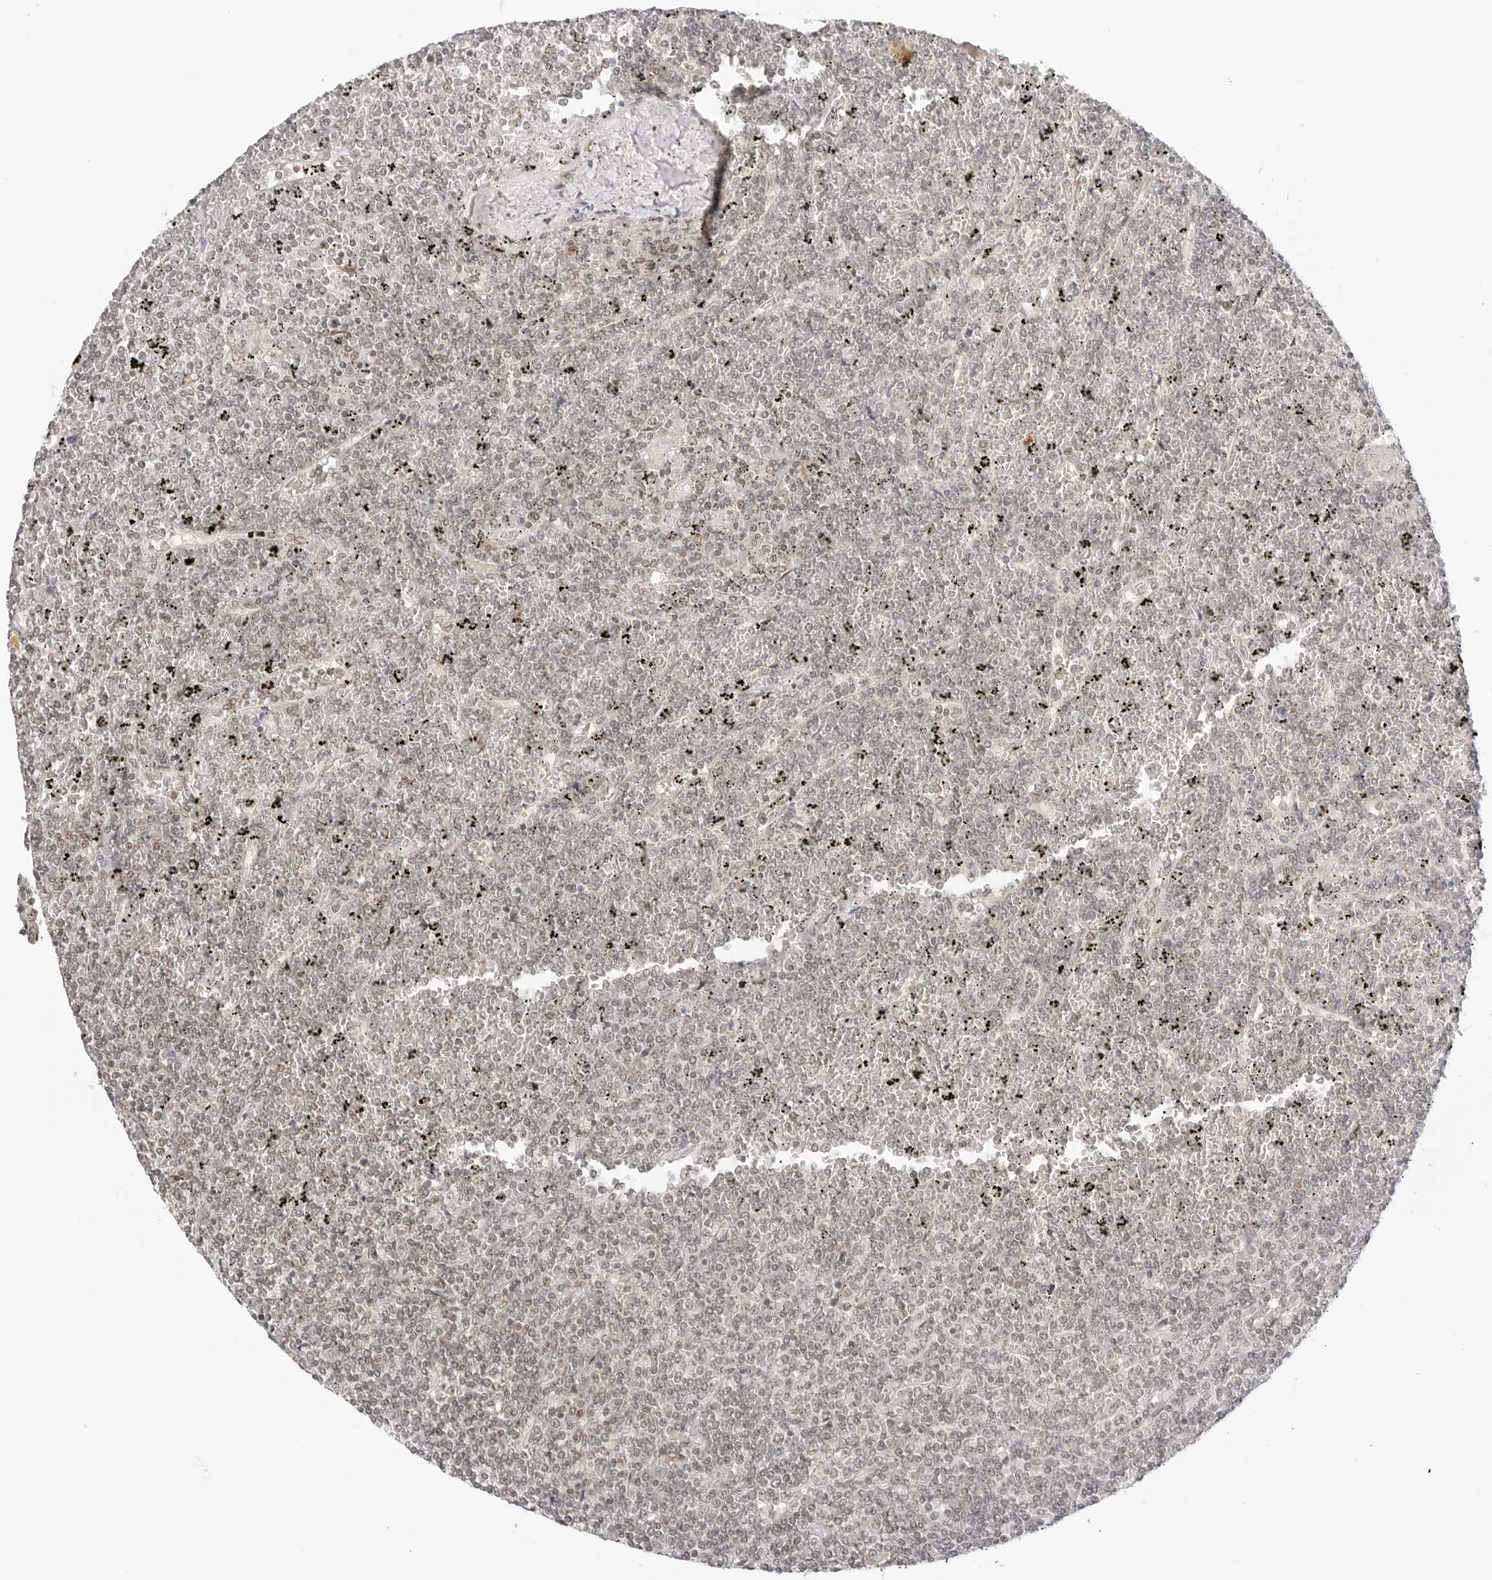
{"staining": {"intensity": "negative", "quantity": "none", "location": "none"}, "tissue": "lymphoma", "cell_type": "Tumor cells", "image_type": "cancer", "snomed": [{"axis": "morphology", "description": "Malignant lymphoma, non-Hodgkin's type, Low grade"}, {"axis": "topography", "description": "Spleen"}], "caption": "The IHC photomicrograph has no significant expression in tumor cells of lymphoma tissue.", "gene": "NEO1", "patient": {"sex": "female", "age": 19}}